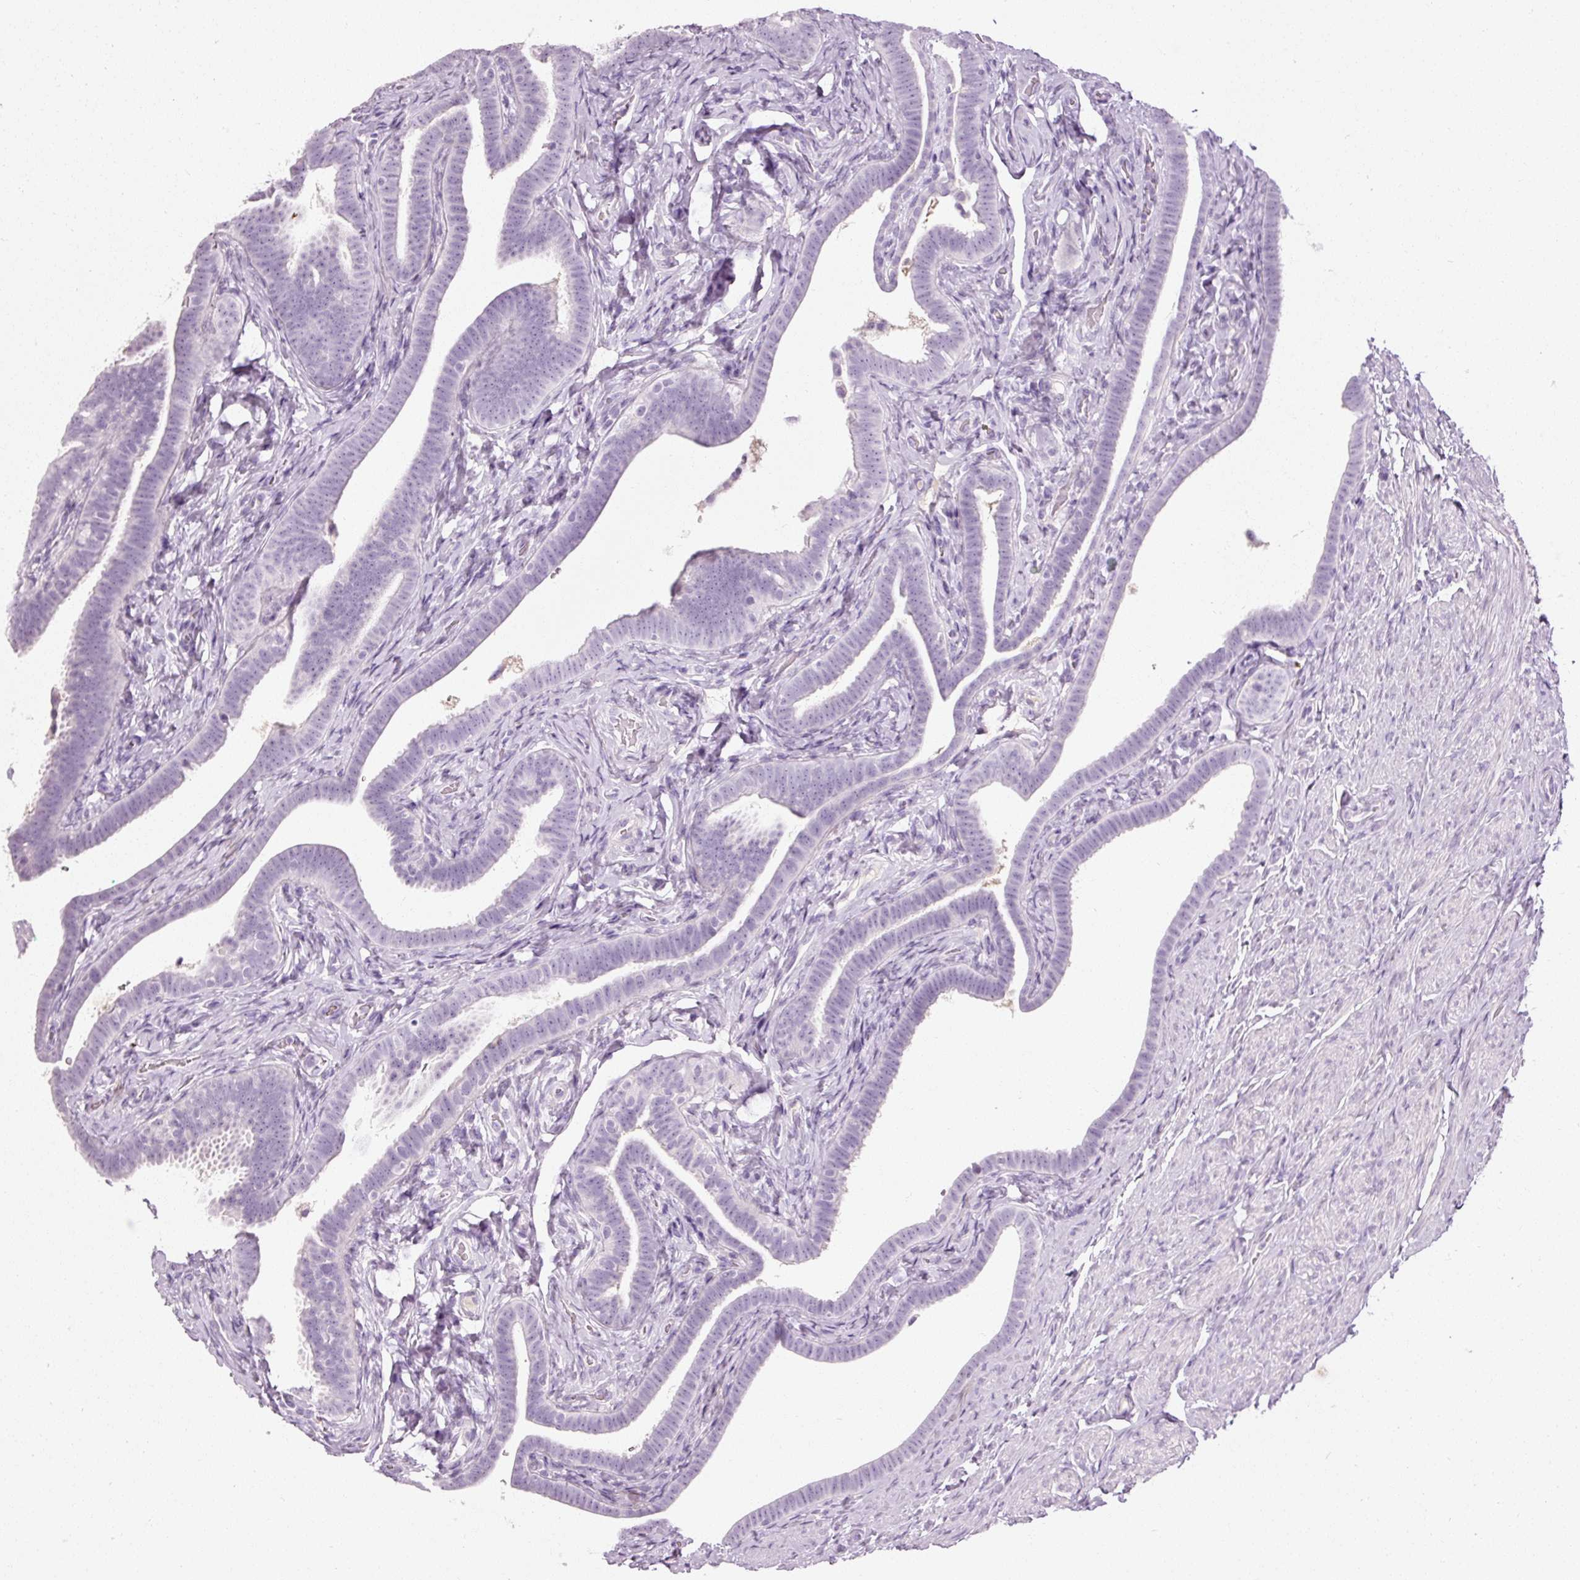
{"staining": {"intensity": "negative", "quantity": "none", "location": "none"}, "tissue": "fallopian tube", "cell_type": "Glandular cells", "image_type": "normal", "snomed": [{"axis": "morphology", "description": "Normal tissue, NOS"}, {"axis": "topography", "description": "Fallopian tube"}], "caption": "Immunohistochemistry of normal human fallopian tube reveals no expression in glandular cells. (Immunohistochemistry (ihc), brightfield microscopy, high magnification).", "gene": "MUC5AC", "patient": {"sex": "female", "age": 69}}